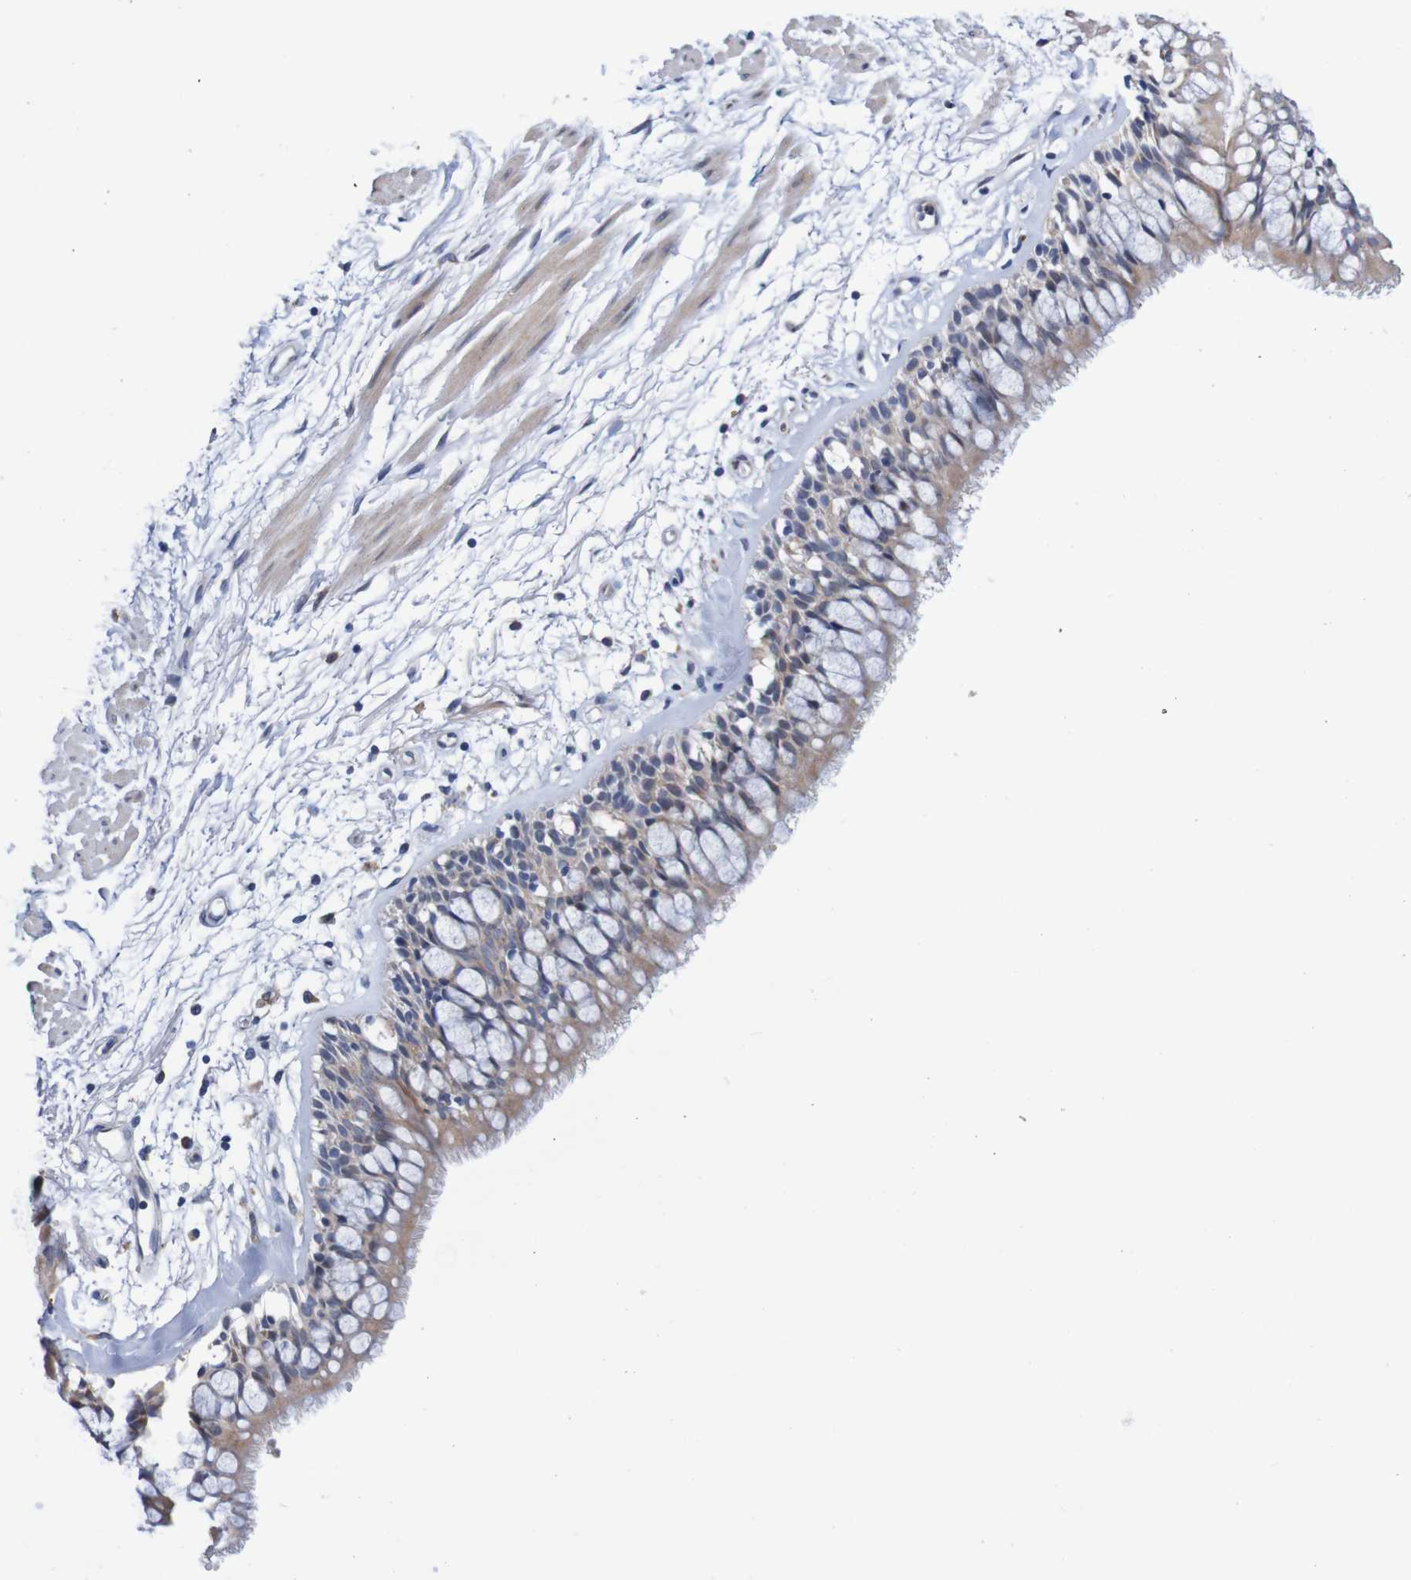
{"staining": {"intensity": "moderate", "quantity": ">75%", "location": "cytoplasmic/membranous"}, "tissue": "bronchus", "cell_type": "Respiratory epithelial cells", "image_type": "normal", "snomed": [{"axis": "morphology", "description": "Normal tissue, NOS"}, {"axis": "morphology", "description": "Adenocarcinoma, NOS"}, {"axis": "topography", "description": "Bronchus"}, {"axis": "topography", "description": "Lung"}], "caption": "Immunohistochemistry (IHC) of unremarkable bronchus displays medium levels of moderate cytoplasmic/membranous staining in about >75% of respiratory epithelial cells.", "gene": "FIBP", "patient": {"sex": "female", "age": 54}}